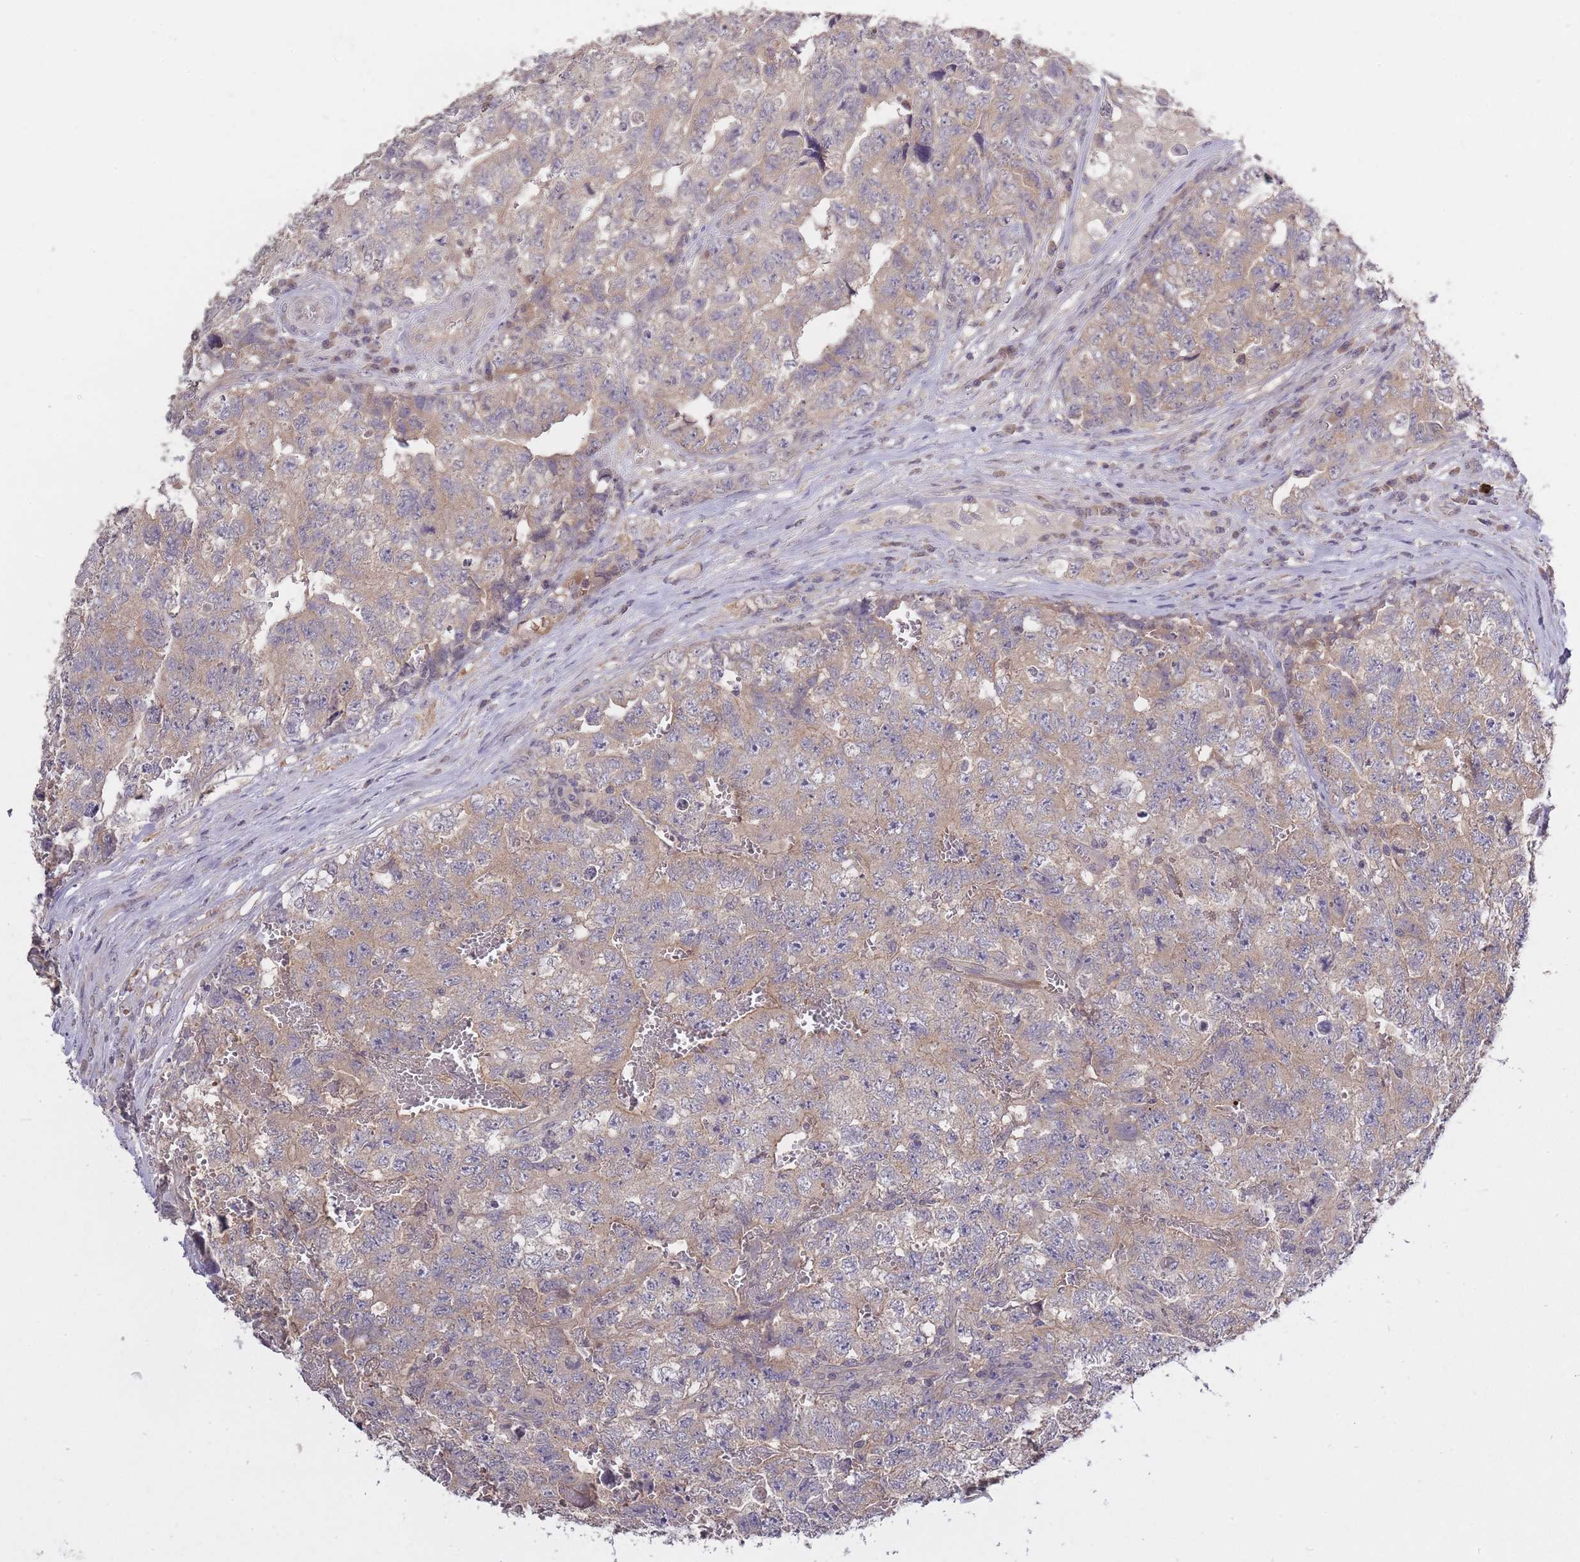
{"staining": {"intensity": "weak", "quantity": "<25%", "location": "cytoplasmic/membranous"}, "tissue": "testis cancer", "cell_type": "Tumor cells", "image_type": "cancer", "snomed": [{"axis": "morphology", "description": "Carcinoma, Embryonal, NOS"}, {"axis": "topography", "description": "Testis"}], "caption": "IHC photomicrograph of neoplastic tissue: human testis cancer stained with DAB (3,3'-diaminobenzidine) reveals no significant protein staining in tumor cells.", "gene": "ADCYAP1R1", "patient": {"sex": "male", "age": 31}}